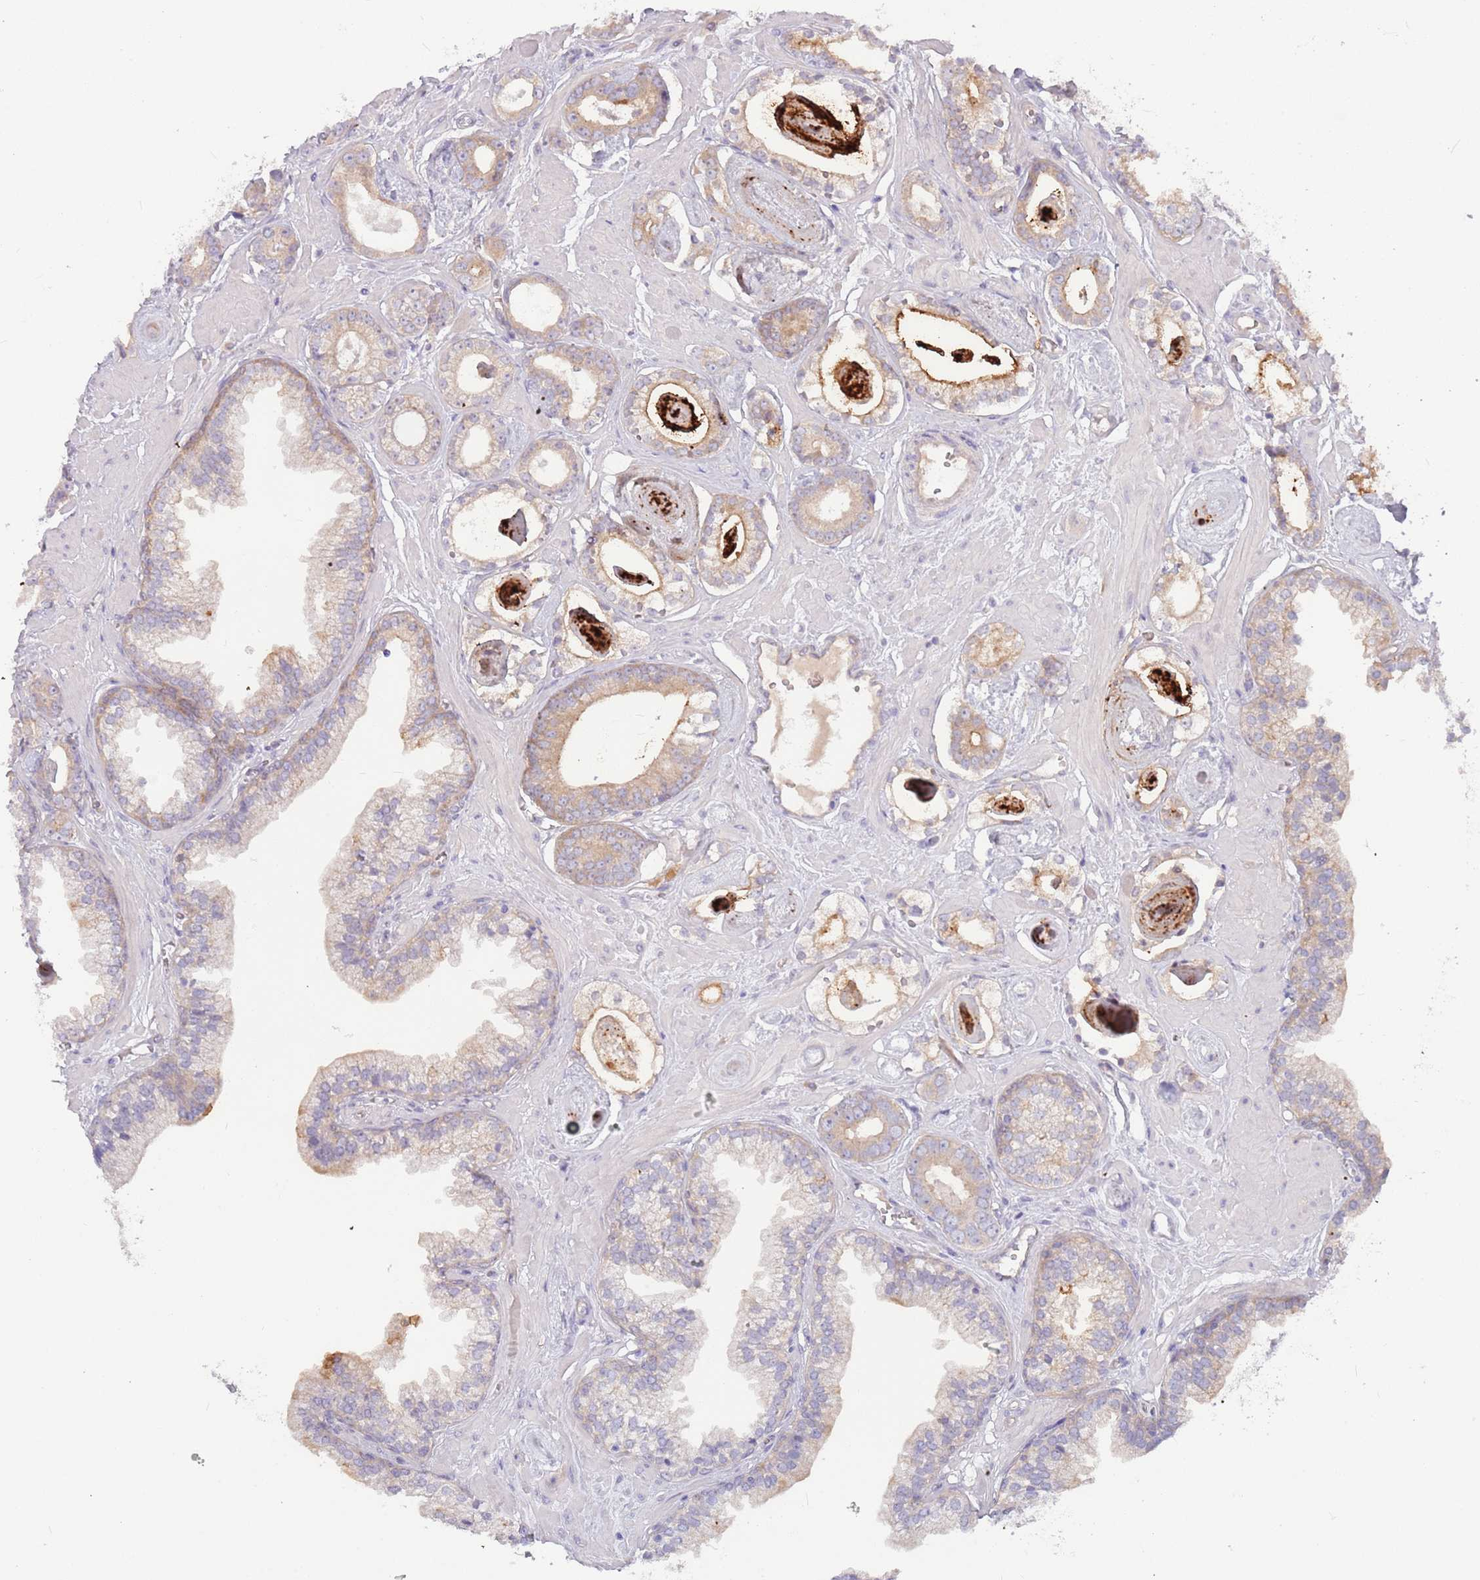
{"staining": {"intensity": "weak", "quantity": "25%-75%", "location": "cytoplasmic/membranous"}, "tissue": "prostate cancer", "cell_type": "Tumor cells", "image_type": "cancer", "snomed": [{"axis": "morphology", "description": "Adenocarcinoma, Low grade"}, {"axis": "topography", "description": "Prostate"}], "caption": "Immunohistochemistry (IHC) of human low-grade adenocarcinoma (prostate) shows low levels of weak cytoplasmic/membranous staining in about 25%-75% of tumor cells. (Brightfield microscopy of DAB IHC at high magnification).", "gene": "SAV1", "patient": {"sex": "male", "age": 60}}